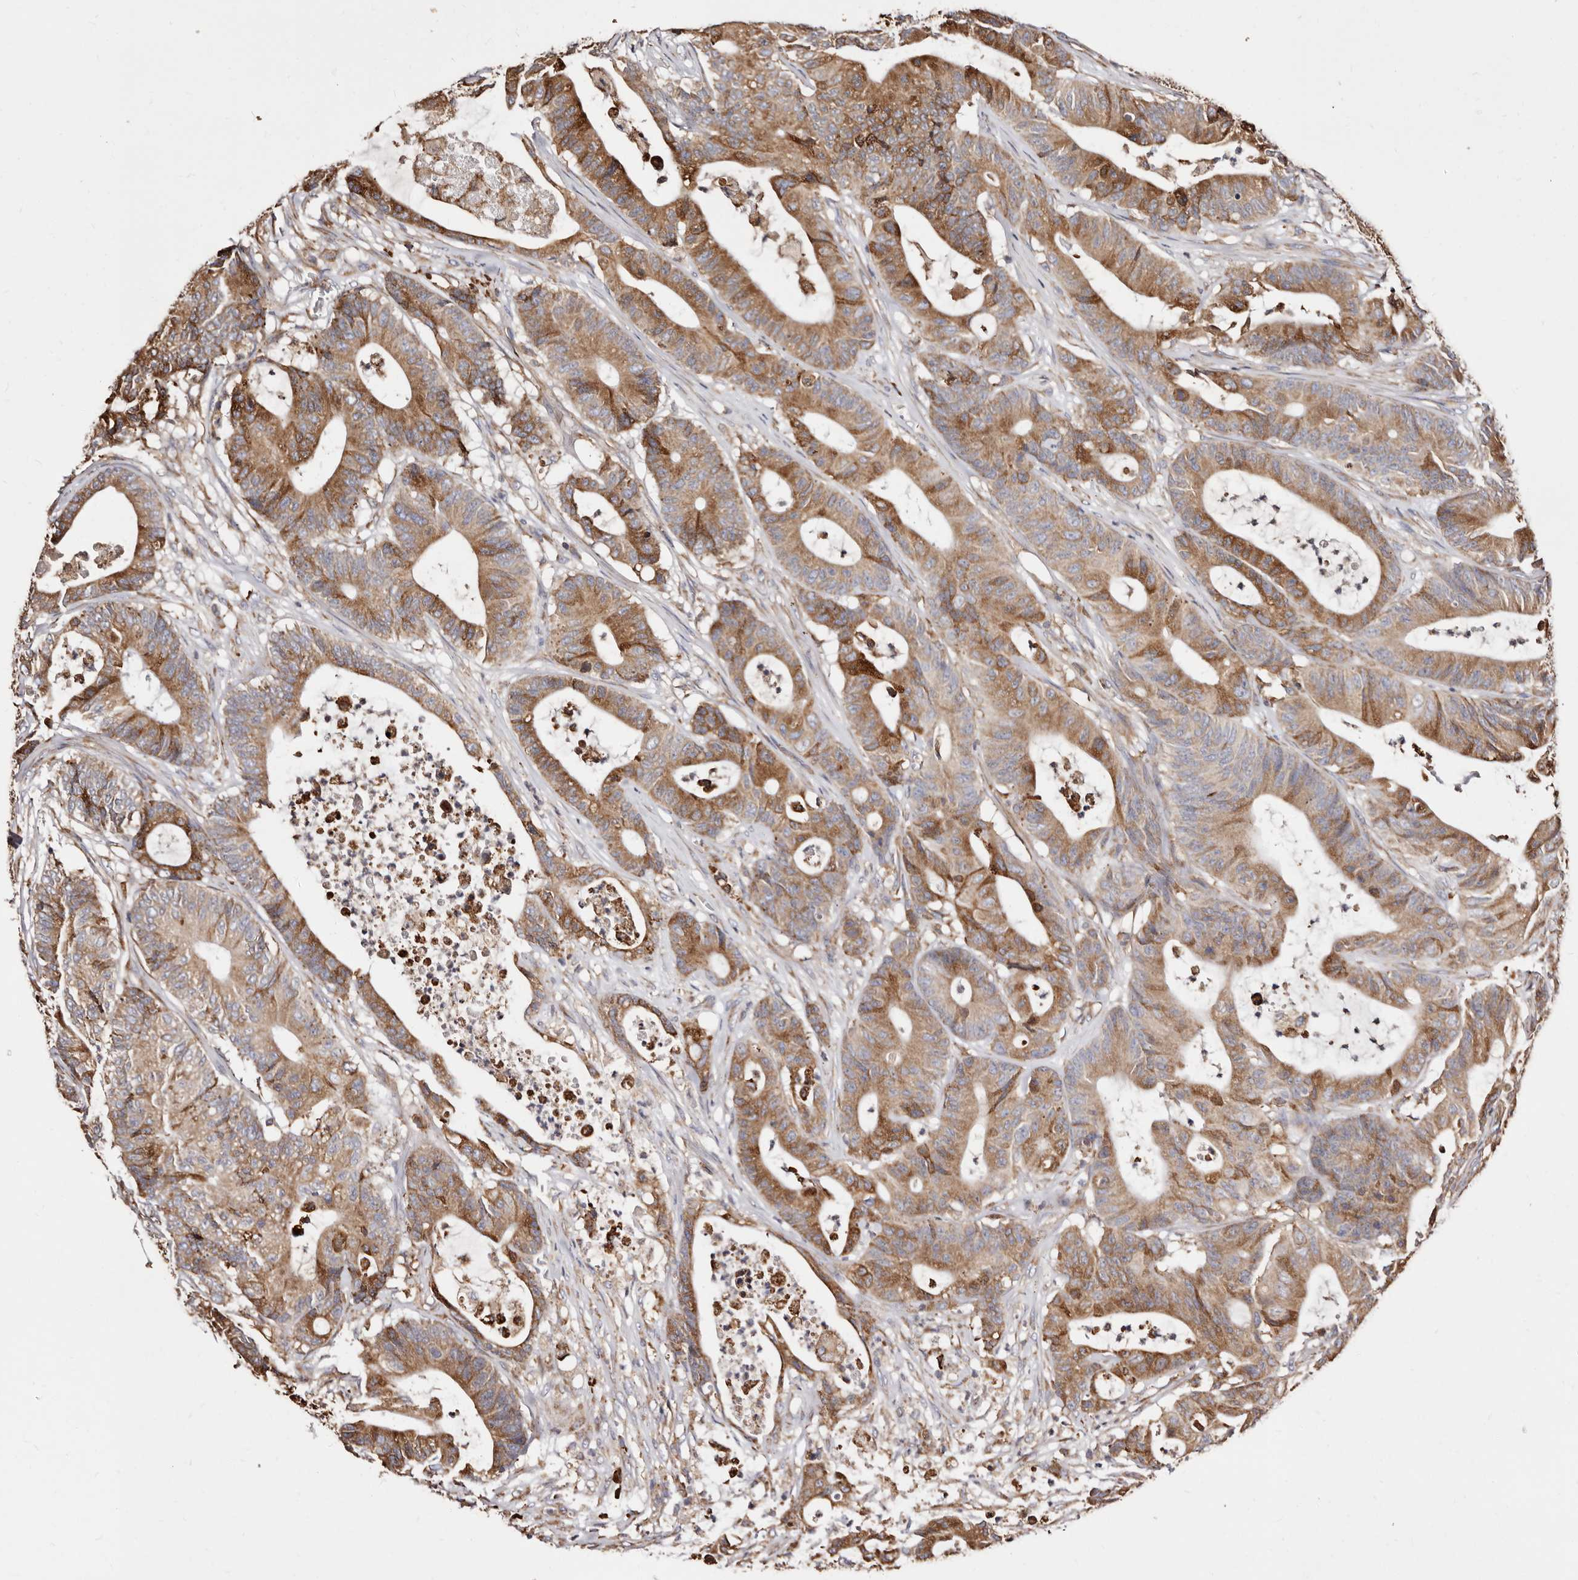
{"staining": {"intensity": "moderate", "quantity": ">75%", "location": "cytoplasmic/membranous"}, "tissue": "colorectal cancer", "cell_type": "Tumor cells", "image_type": "cancer", "snomed": [{"axis": "morphology", "description": "Adenocarcinoma, NOS"}, {"axis": "topography", "description": "Colon"}], "caption": "Approximately >75% of tumor cells in human colorectal cancer (adenocarcinoma) exhibit moderate cytoplasmic/membranous protein positivity as visualized by brown immunohistochemical staining.", "gene": "ACBD6", "patient": {"sex": "female", "age": 84}}